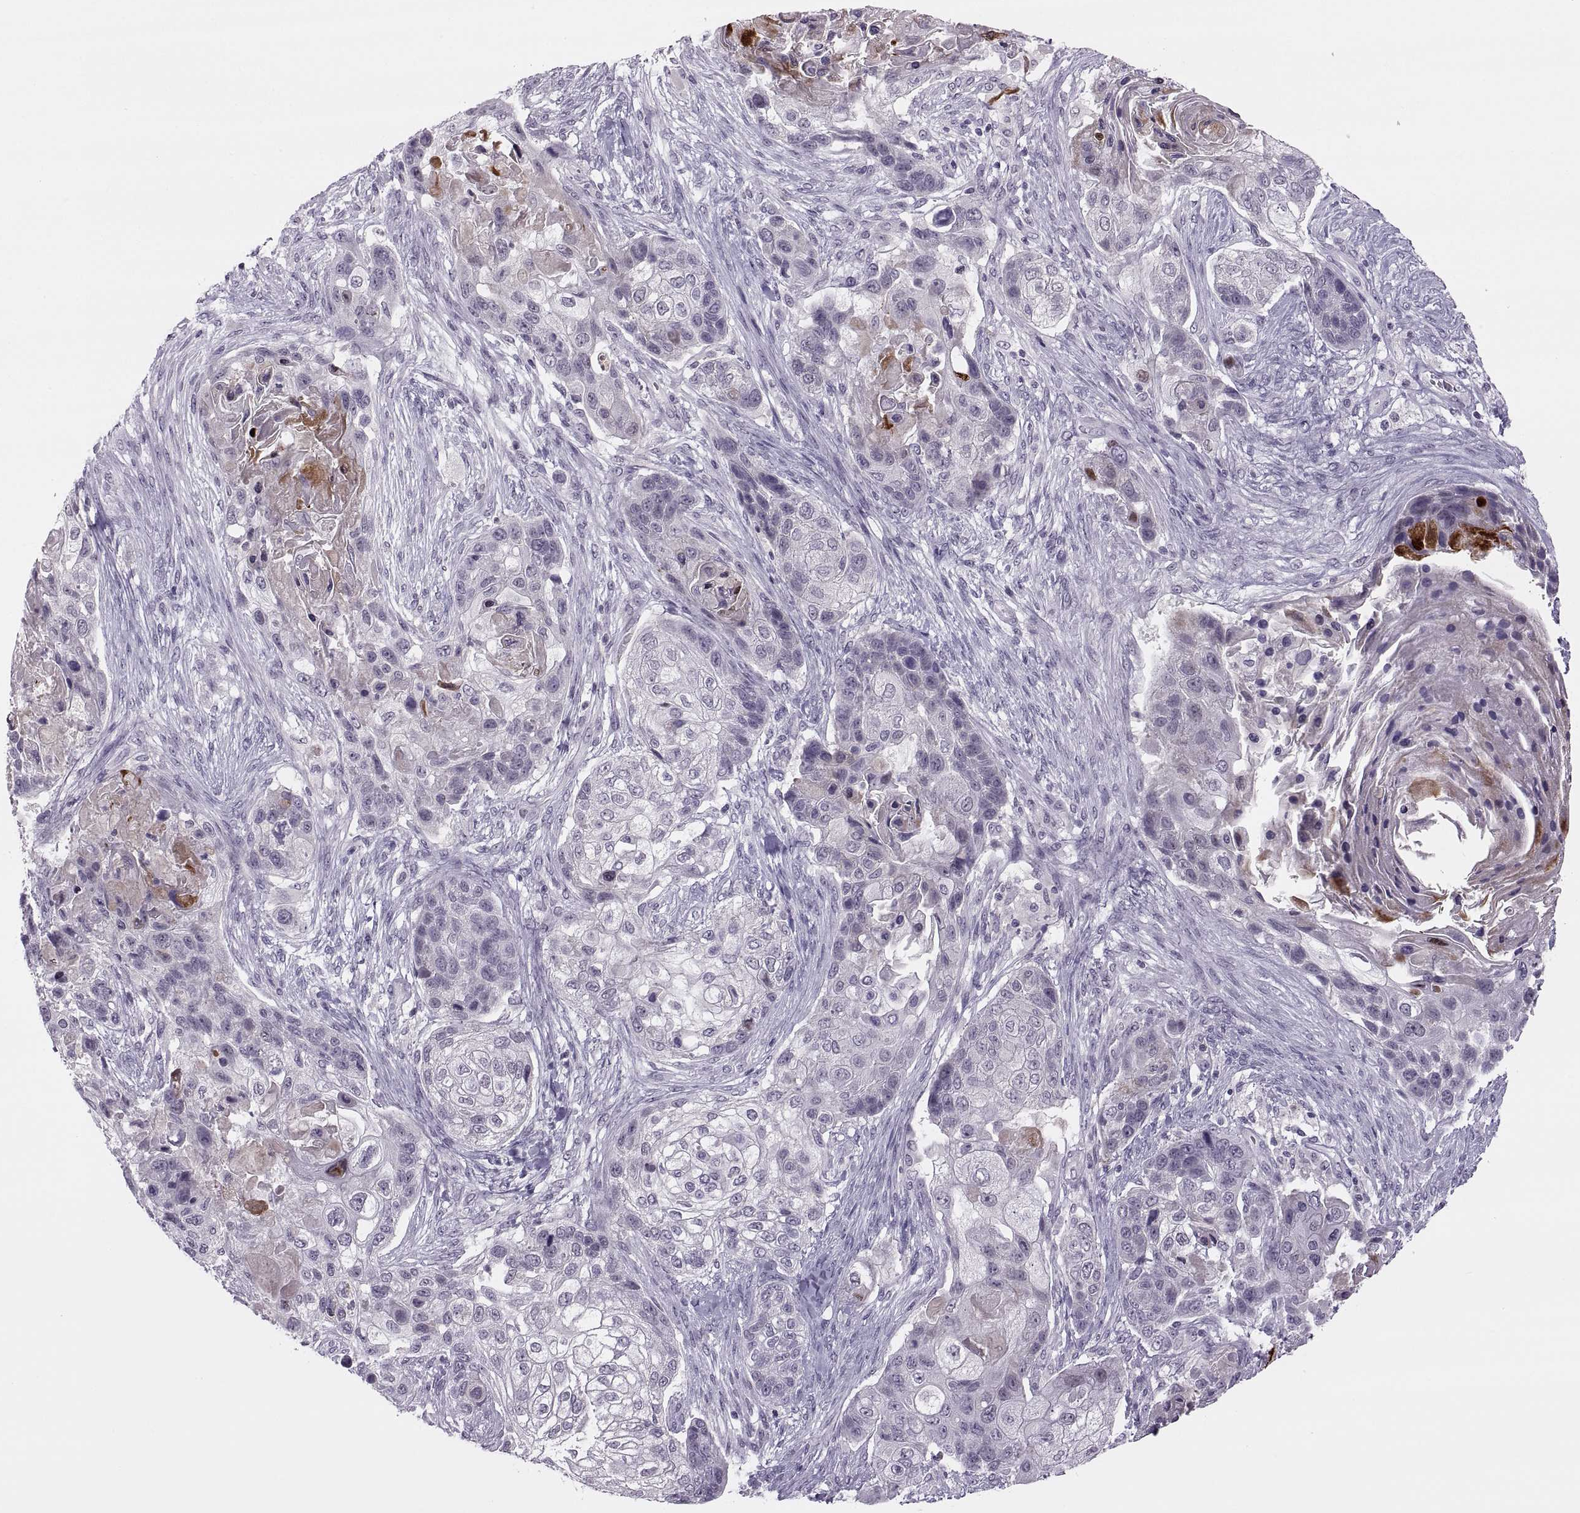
{"staining": {"intensity": "weak", "quantity": "<25%", "location": "cytoplasmic/membranous"}, "tissue": "lung cancer", "cell_type": "Tumor cells", "image_type": "cancer", "snomed": [{"axis": "morphology", "description": "Squamous cell carcinoma, NOS"}, {"axis": "topography", "description": "Lung"}], "caption": "A photomicrograph of human squamous cell carcinoma (lung) is negative for staining in tumor cells.", "gene": "CHCT1", "patient": {"sex": "male", "age": 69}}